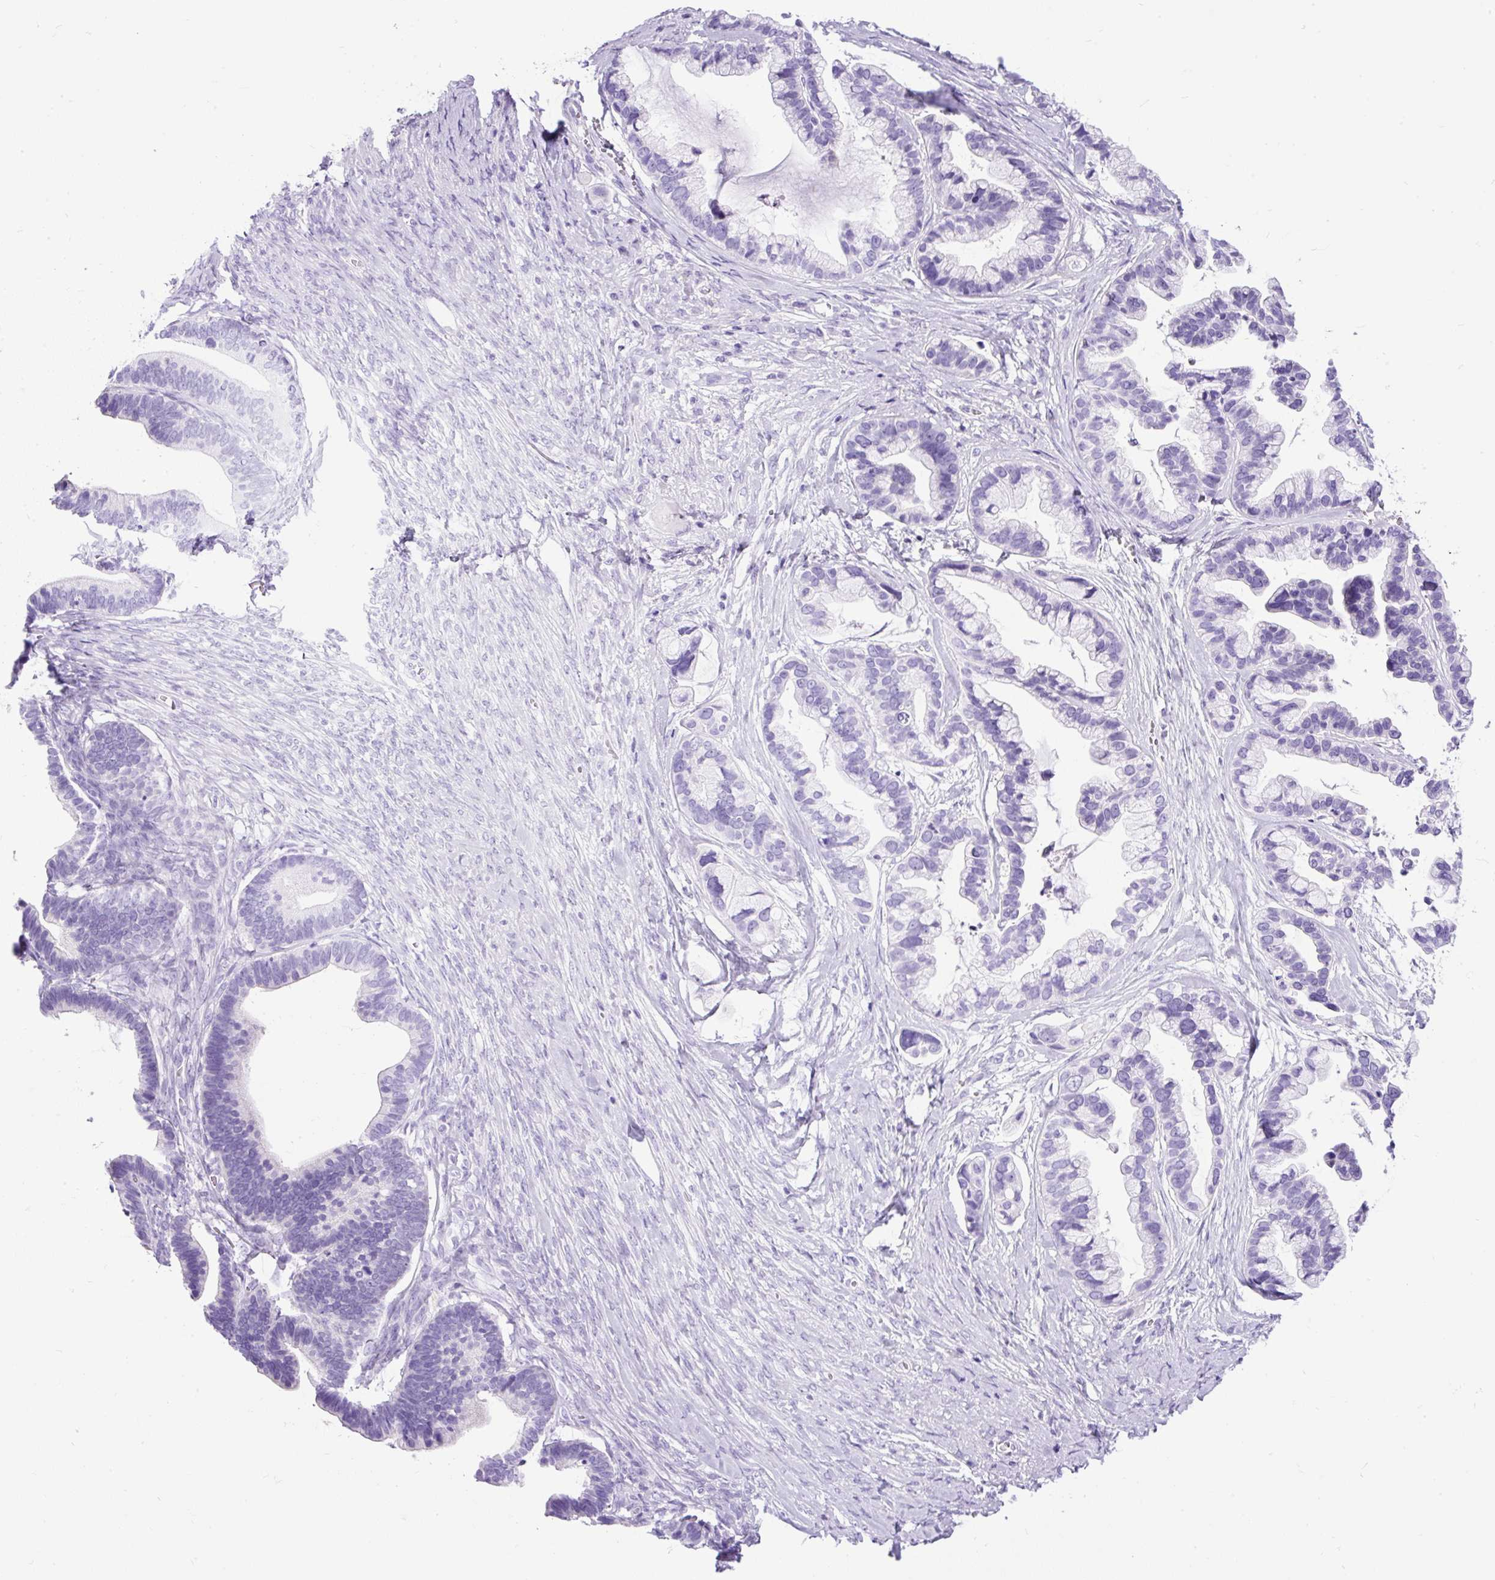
{"staining": {"intensity": "negative", "quantity": "none", "location": "none"}, "tissue": "ovarian cancer", "cell_type": "Tumor cells", "image_type": "cancer", "snomed": [{"axis": "morphology", "description": "Cystadenocarcinoma, serous, NOS"}, {"axis": "topography", "description": "Ovary"}], "caption": "Protein analysis of serous cystadenocarcinoma (ovarian) demonstrates no significant positivity in tumor cells.", "gene": "PDIA2", "patient": {"sex": "female", "age": 56}}